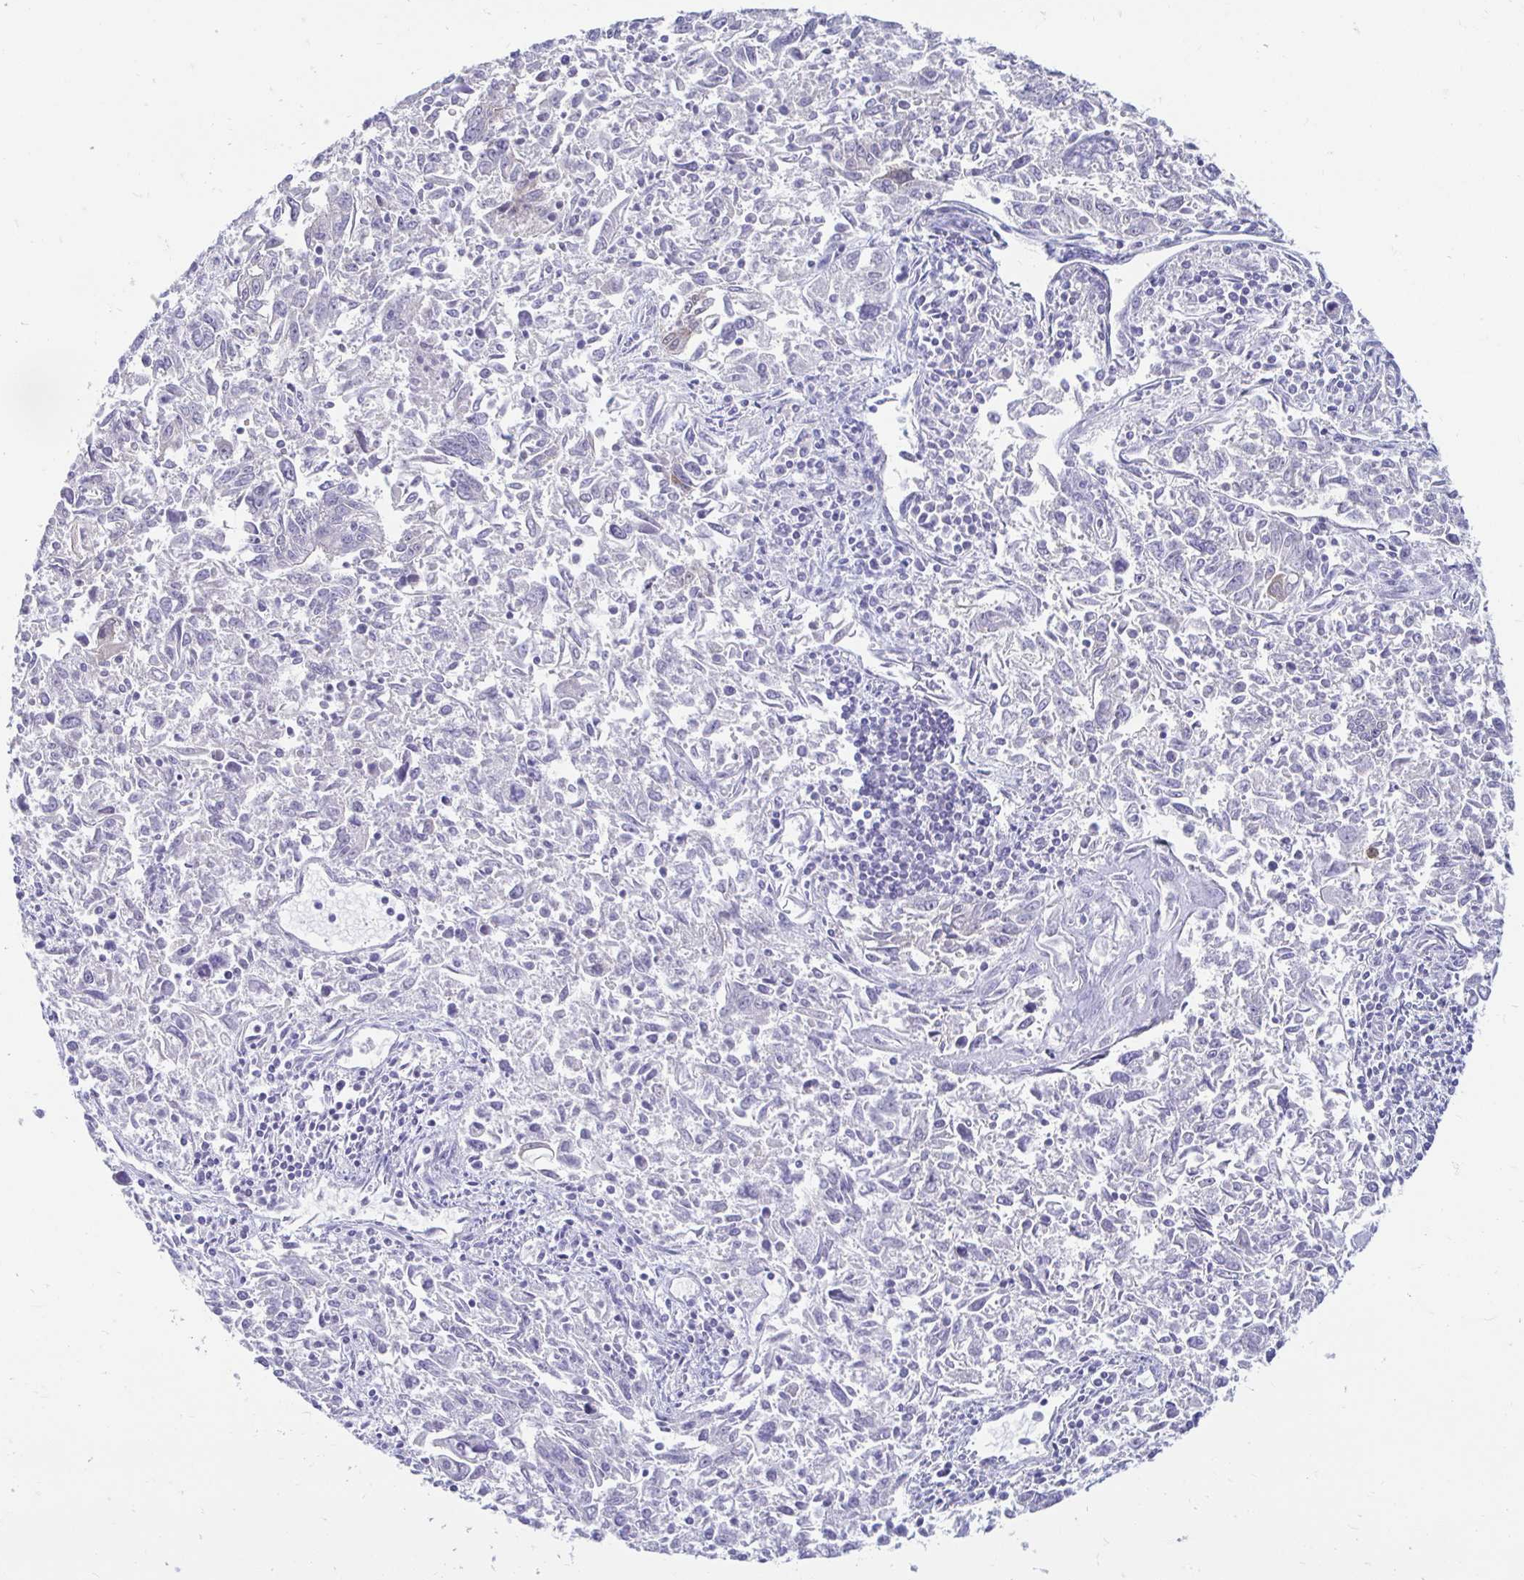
{"staining": {"intensity": "negative", "quantity": "none", "location": "none"}, "tissue": "endometrial cancer", "cell_type": "Tumor cells", "image_type": "cancer", "snomed": [{"axis": "morphology", "description": "Adenocarcinoma, NOS"}, {"axis": "topography", "description": "Endometrium"}], "caption": "Tumor cells show no significant protein expression in endometrial adenocarcinoma. (DAB immunohistochemistry visualized using brightfield microscopy, high magnification).", "gene": "PEG10", "patient": {"sex": "female", "age": 42}}